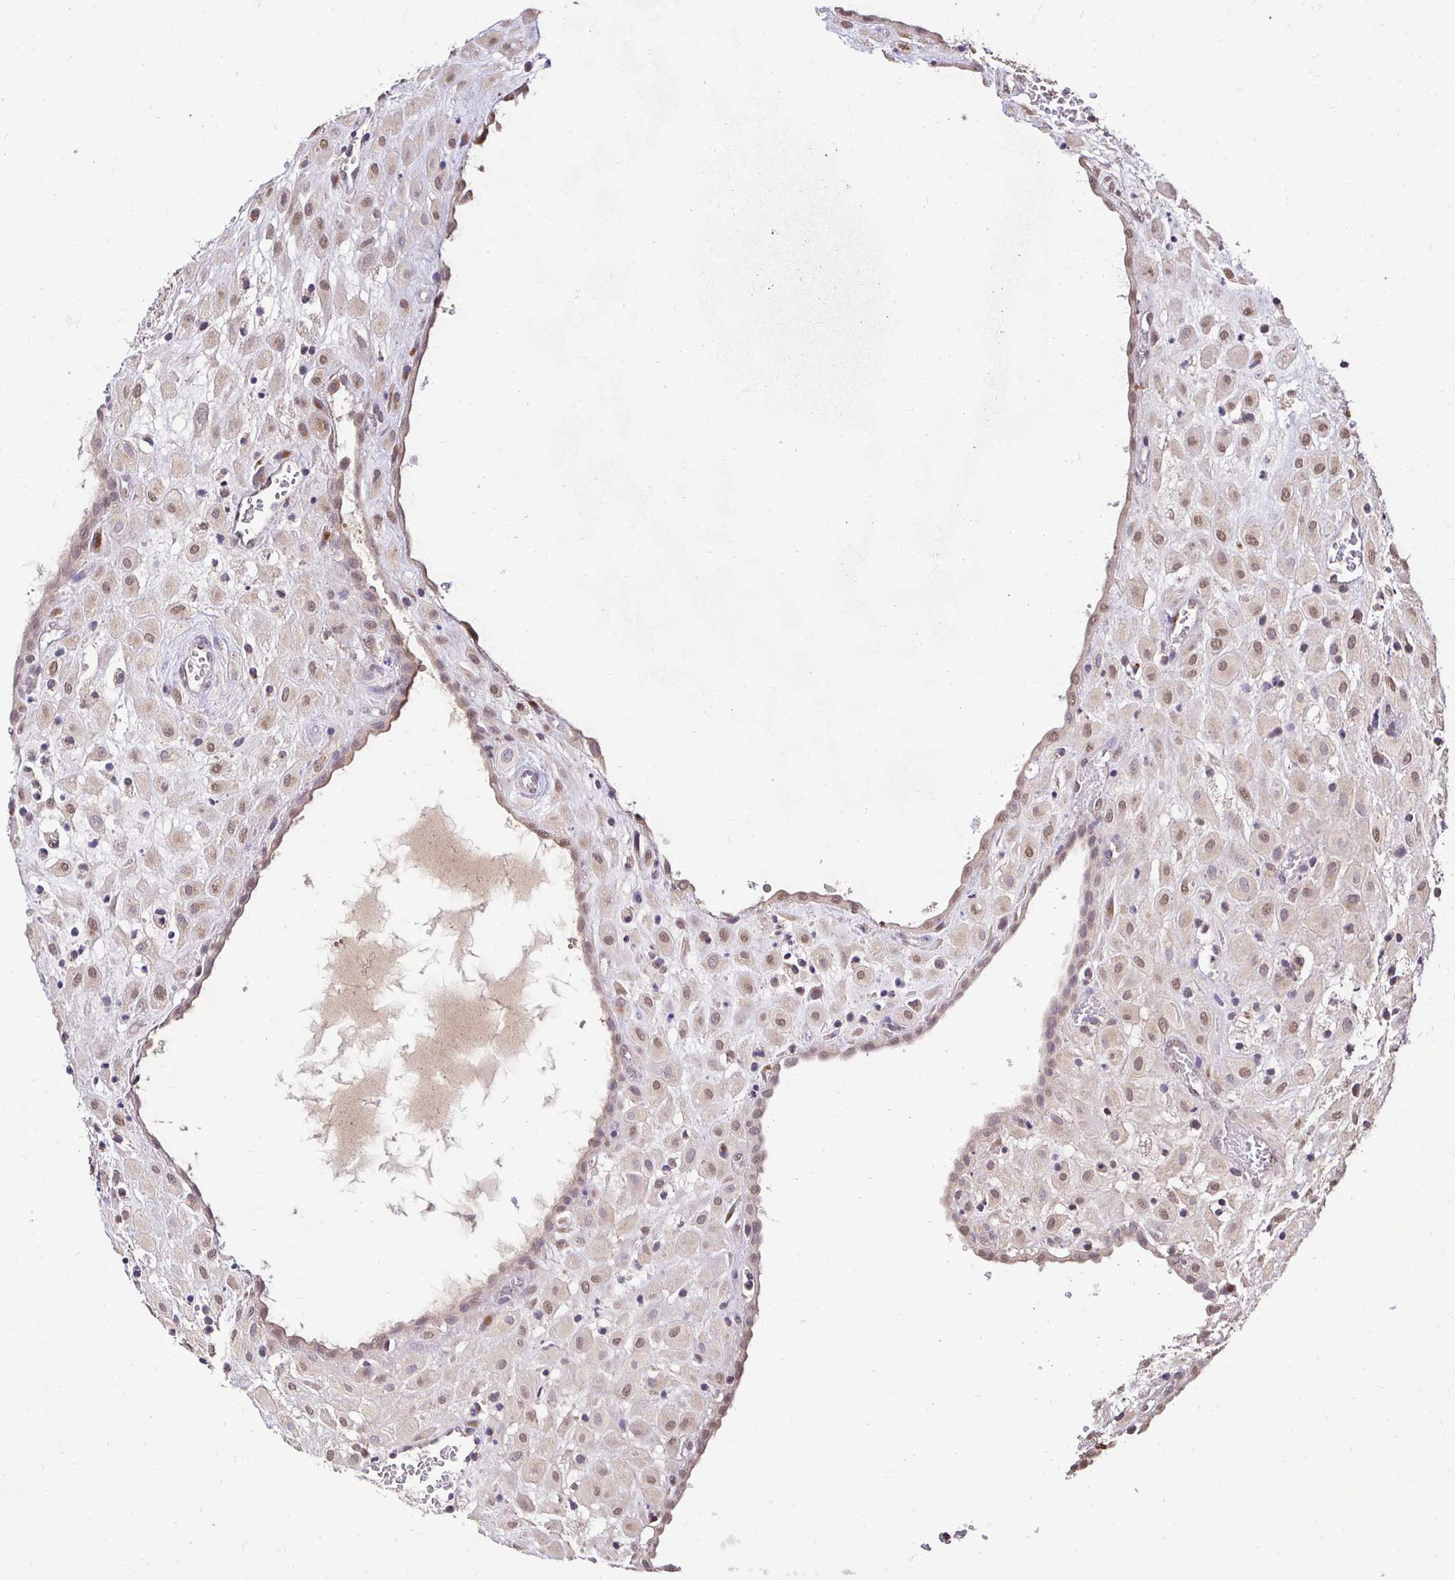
{"staining": {"intensity": "moderate", "quantity": ">75%", "location": "nuclear"}, "tissue": "placenta", "cell_type": "Decidual cells", "image_type": "normal", "snomed": [{"axis": "morphology", "description": "Normal tissue, NOS"}, {"axis": "topography", "description": "Placenta"}], "caption": "A brown stain highlights moderate nuclear staining of a protein in decidual cells of normal human placenta. (DAB (3,3'-diaminobenzidine) IHC, brown staining for protein, blue staining for nuclei).", "gene": "RHEBL1", "patient": {"sex": "female", "age": 24}}